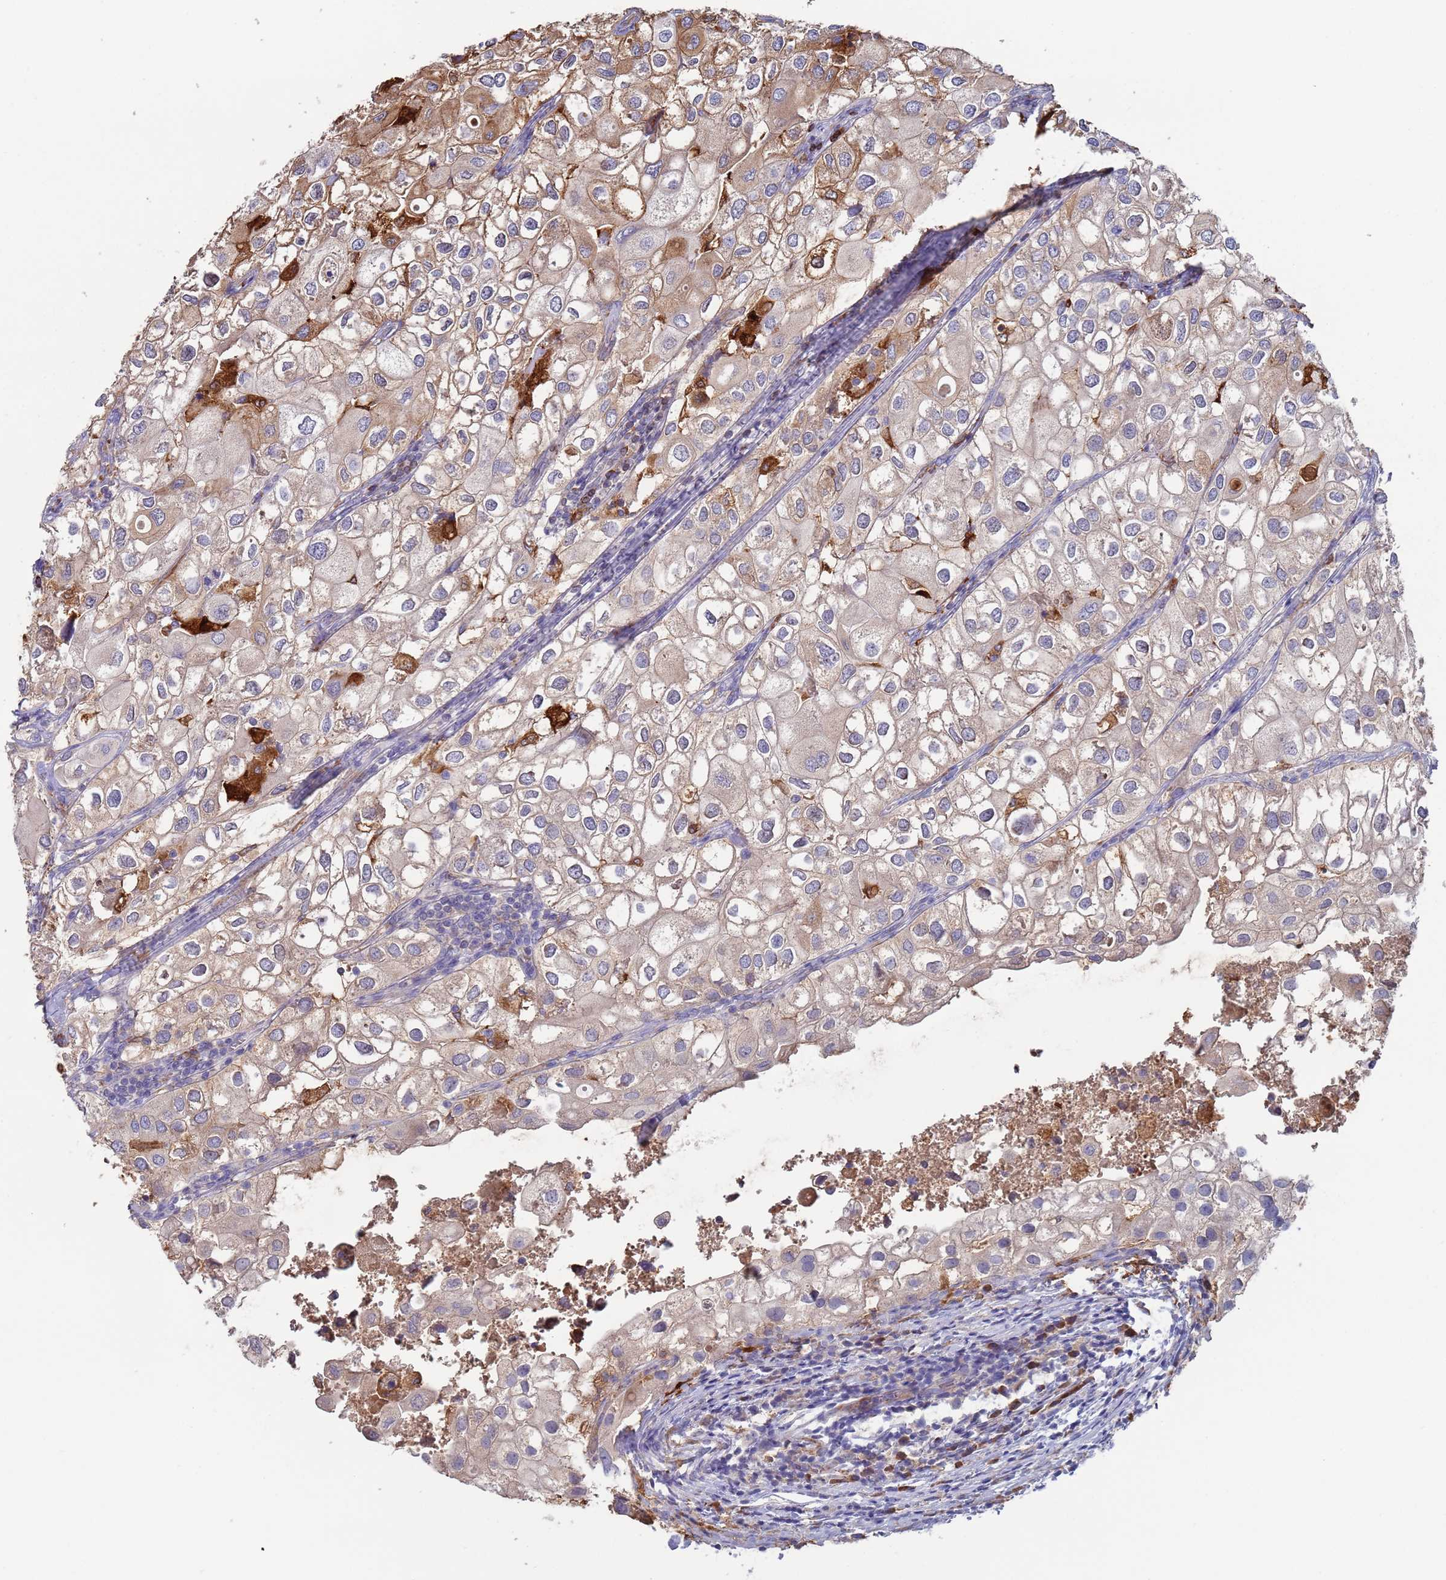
{"staining": {"intensity": "strong", "quantity": "25%-75%", "location": "cytoplasmic/membranous"}, "tissue": "urothelial cancer", "cell_type": "Tumor cells", "image_type": "cancer", "snomed": [{"axis": "morphology", "description": "Urothelial carcinoma, High grade"}, {"axis": "topography", "description": "Urinary bladder"}], "caption": "A brown stain highlights strong cytoplasmic/membranous expression of a protein in urothelial cancer tumor cells.", "gene": "MALRD1", "patient": {"sex": "male", "age": 64}}